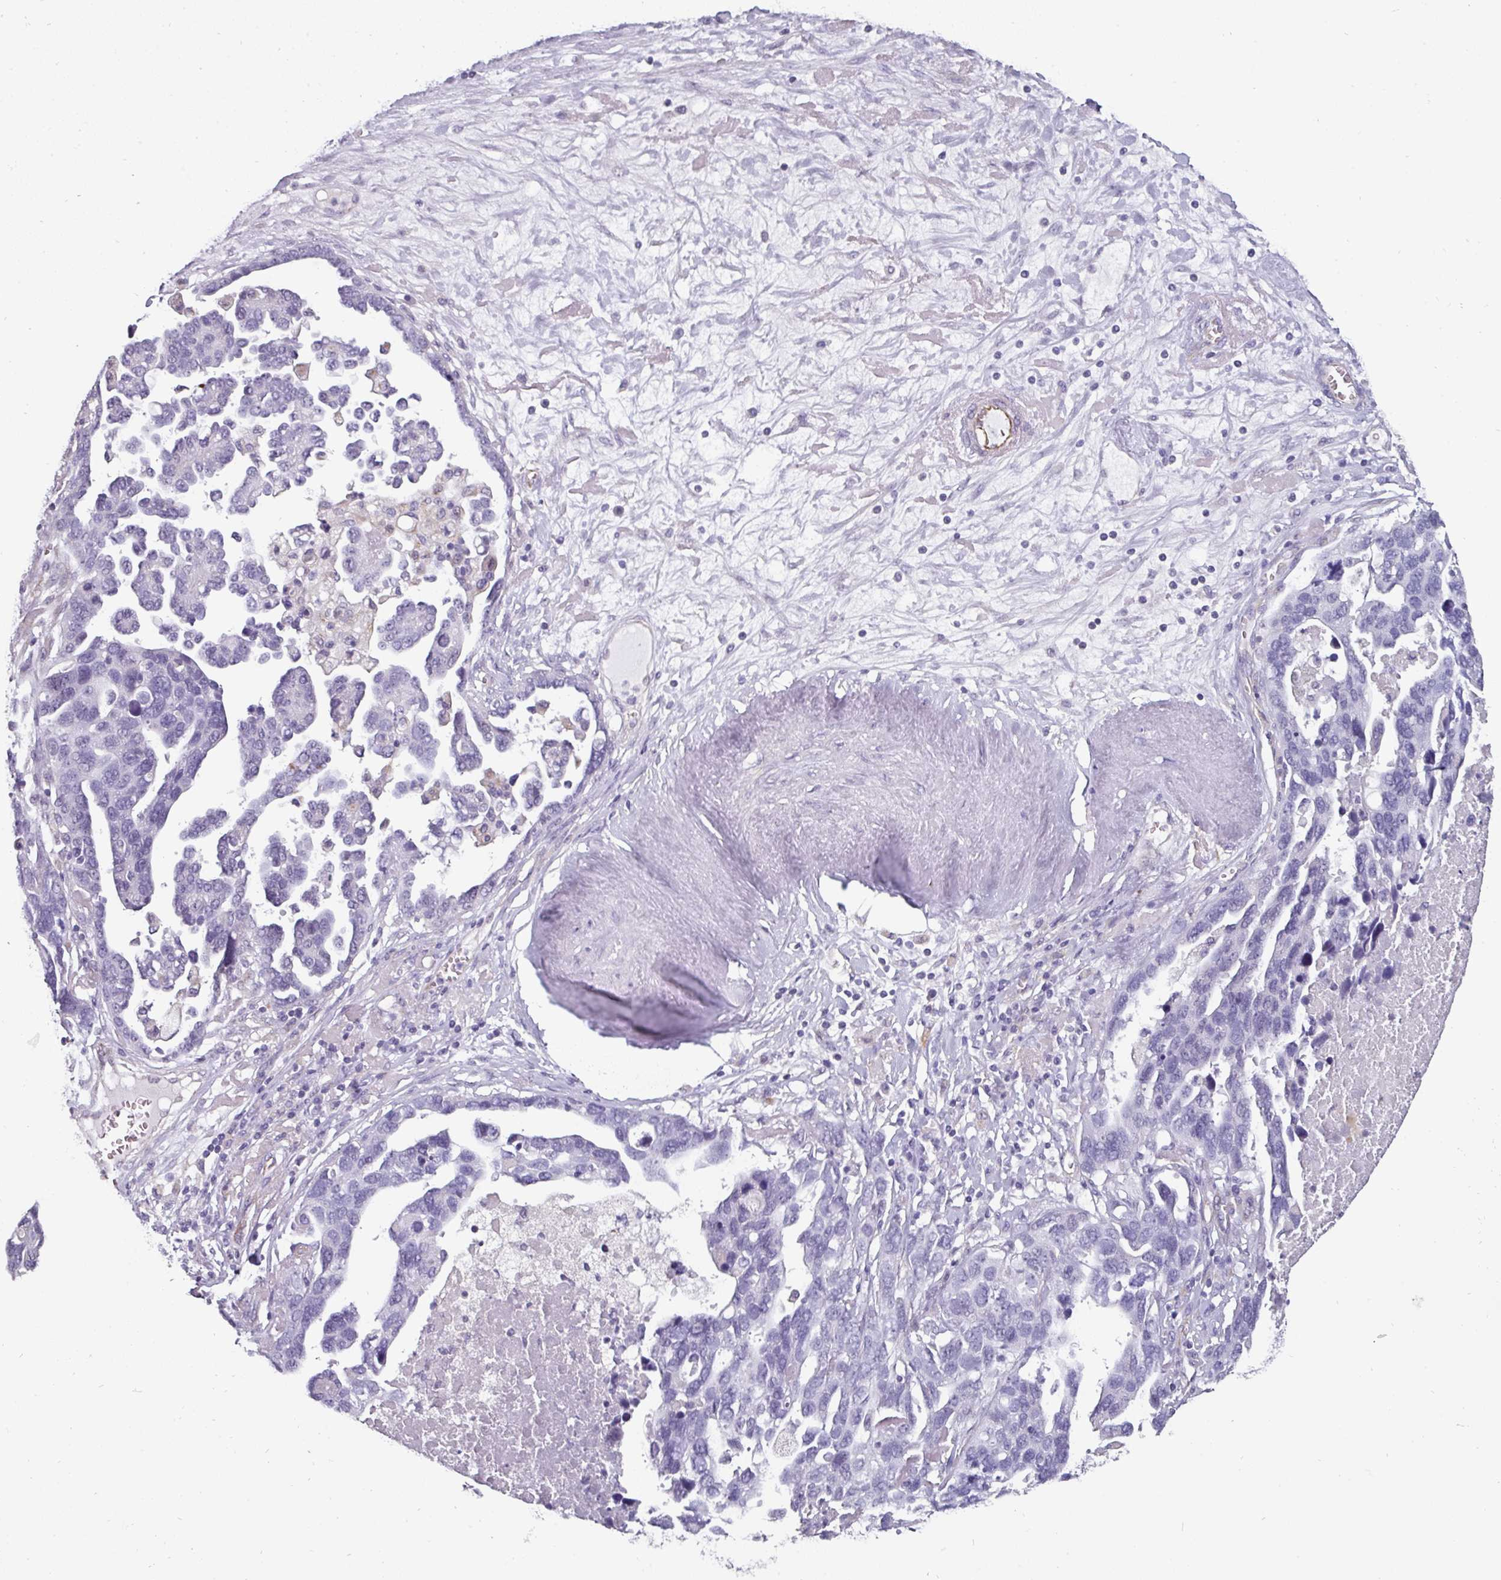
{"staining": {"intensity": "negative", "quantity": "none", "location": "none"}, "tissue": "ovarian cancer", "cell_type": "Tumor cells", "image_type": "cancer", "snomed": [{"axis": "morphology", "description": "Cystadenocarcinoma, serous, NOS"}, {"axis": "topography", "description": "Ovary"}], "caption": "A micrograph of ovarian cancer stained for a protein reveals no brown staining in tumor cells.", "gene": "EYA3", "patient": {"sex": "female", "age": 54}}